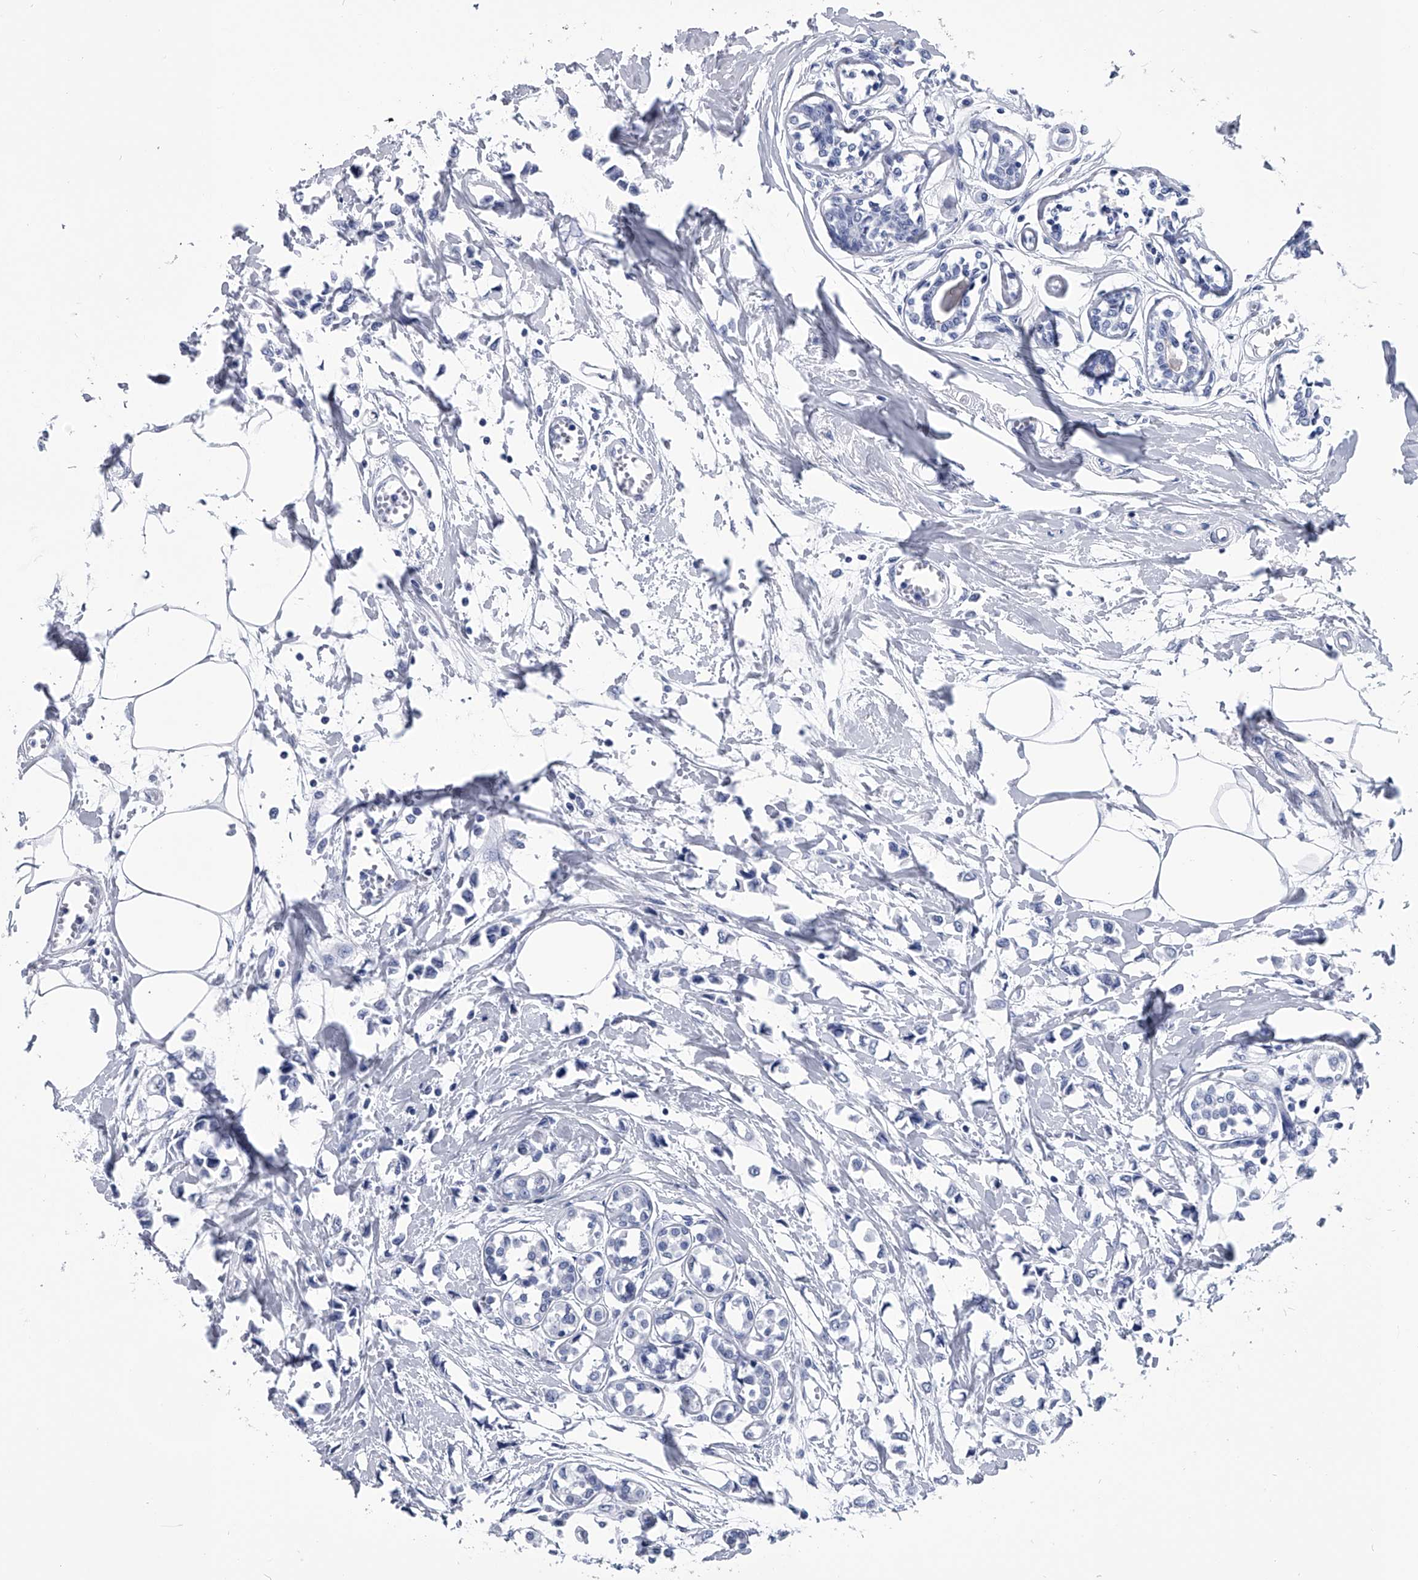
{"staining": {"intensity": "negative", "quantity": "none", "location": "none"}, "tissue": "breast cancer", "cell_type": "Tumor cells", "image_type": "cancer", "snomed": [{"axis": "morphology", "description": "Lobular carcinoma"}, {"axis": "topography", "description": "Breast"}], "caption": "A photomicrograph of breast lobular carcinoma stained for a protein demonstrates no brown staining in tumor cells.", "gene": "PDXK", "patient": {"sex": "female", "age": 51}}